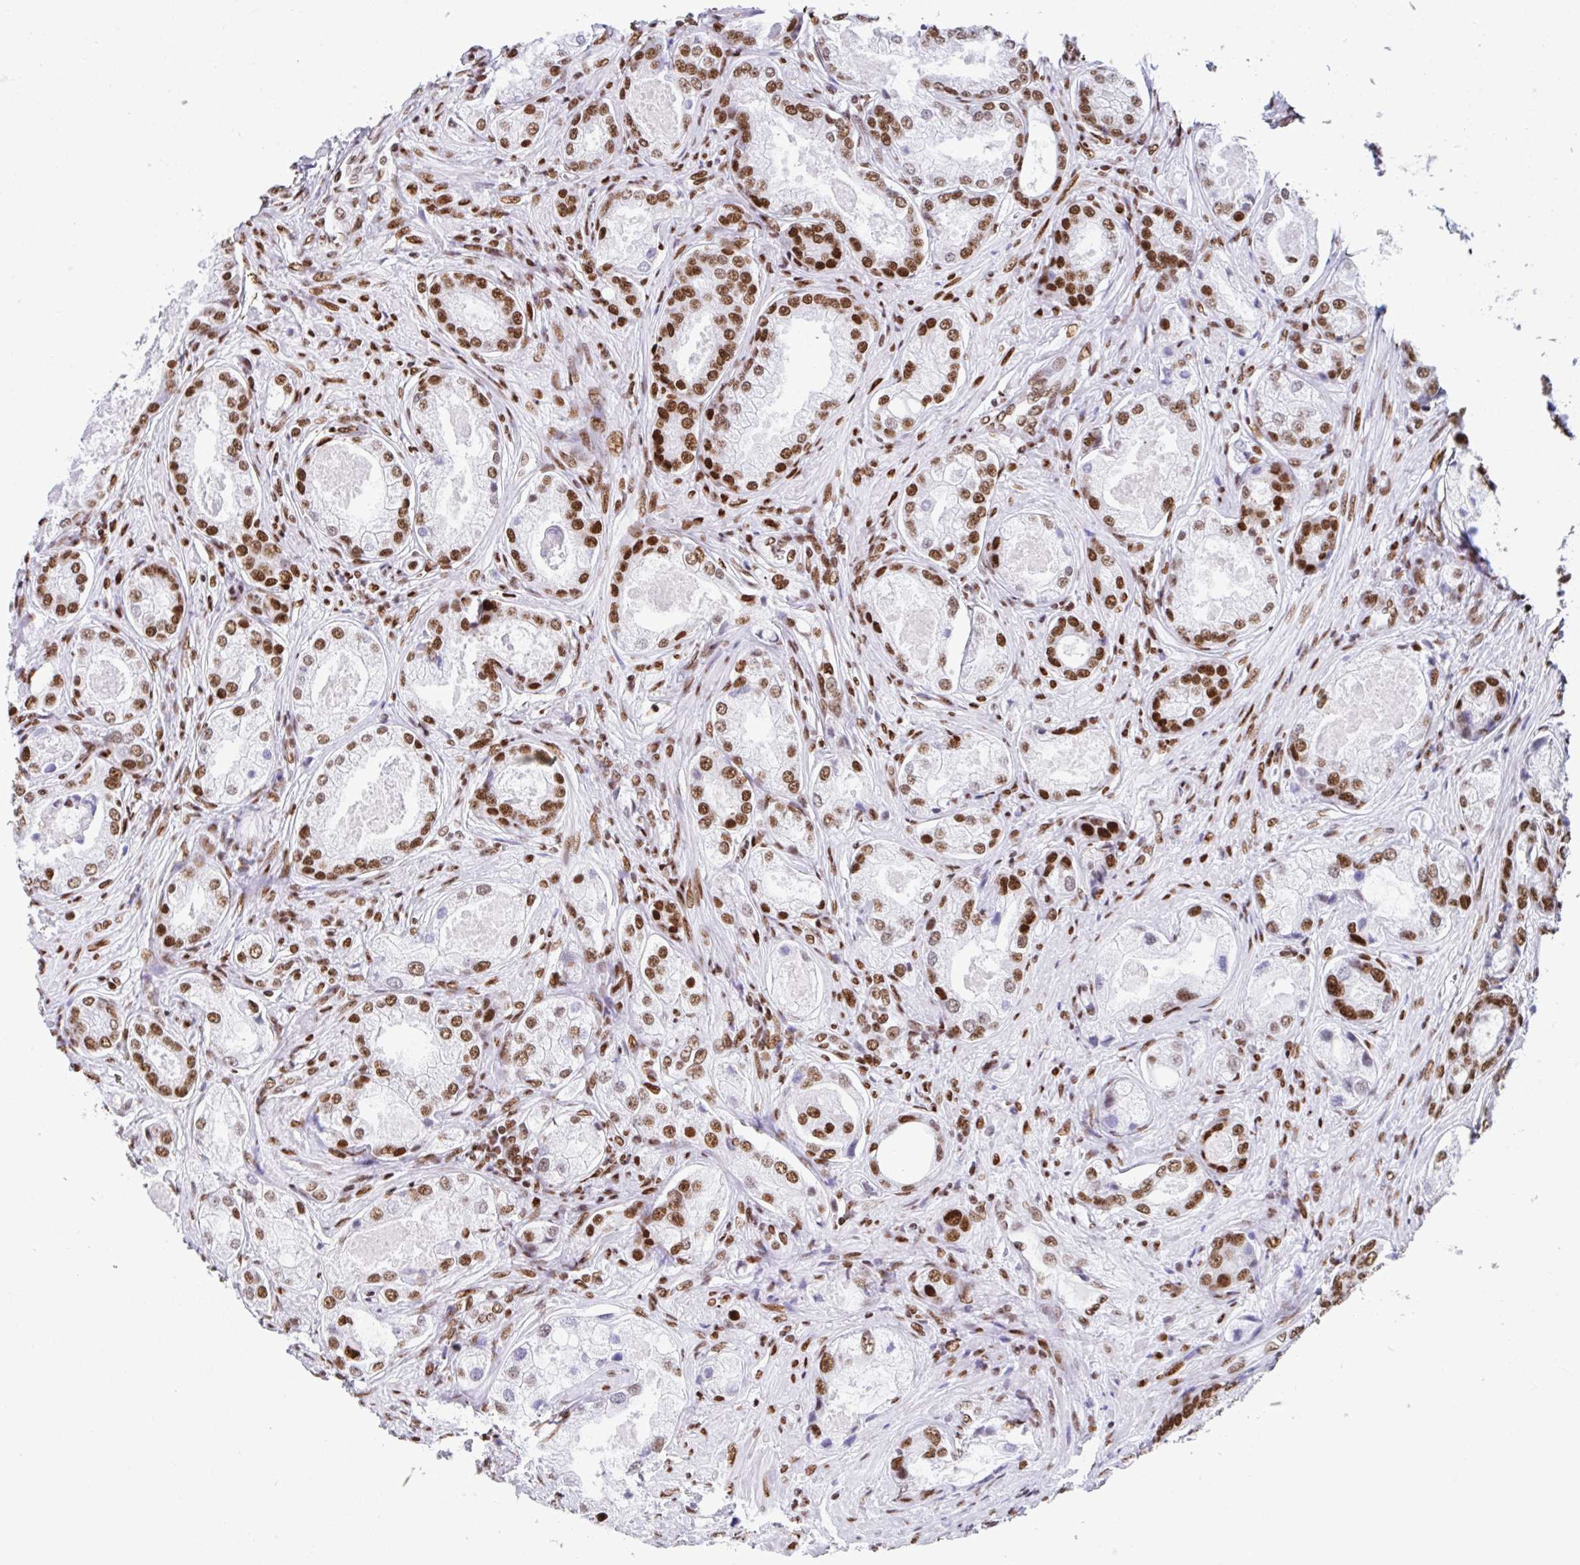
{"staining": {"intensity": "moderate", "quantity": ">75%", "location": "nuclear"}, "tissue": "prostate cancer", "cell_type": "Tumor cells", "image_type": "cancer", "snomed": [{"axis": "morphology", "description": "Adenocarcinoma, Low grade"}, {"axis": "topography", "description": "Prostate"}], "caption": "Brown immunohistochemical staining in human adenocarcinoma (low-grade) (prostate) demonstrates moderate nuclear positivity in approximately >75% of tumor cells.", "gene": "KHDRBS1", "patient": {"sex": "male", "age": 68}}